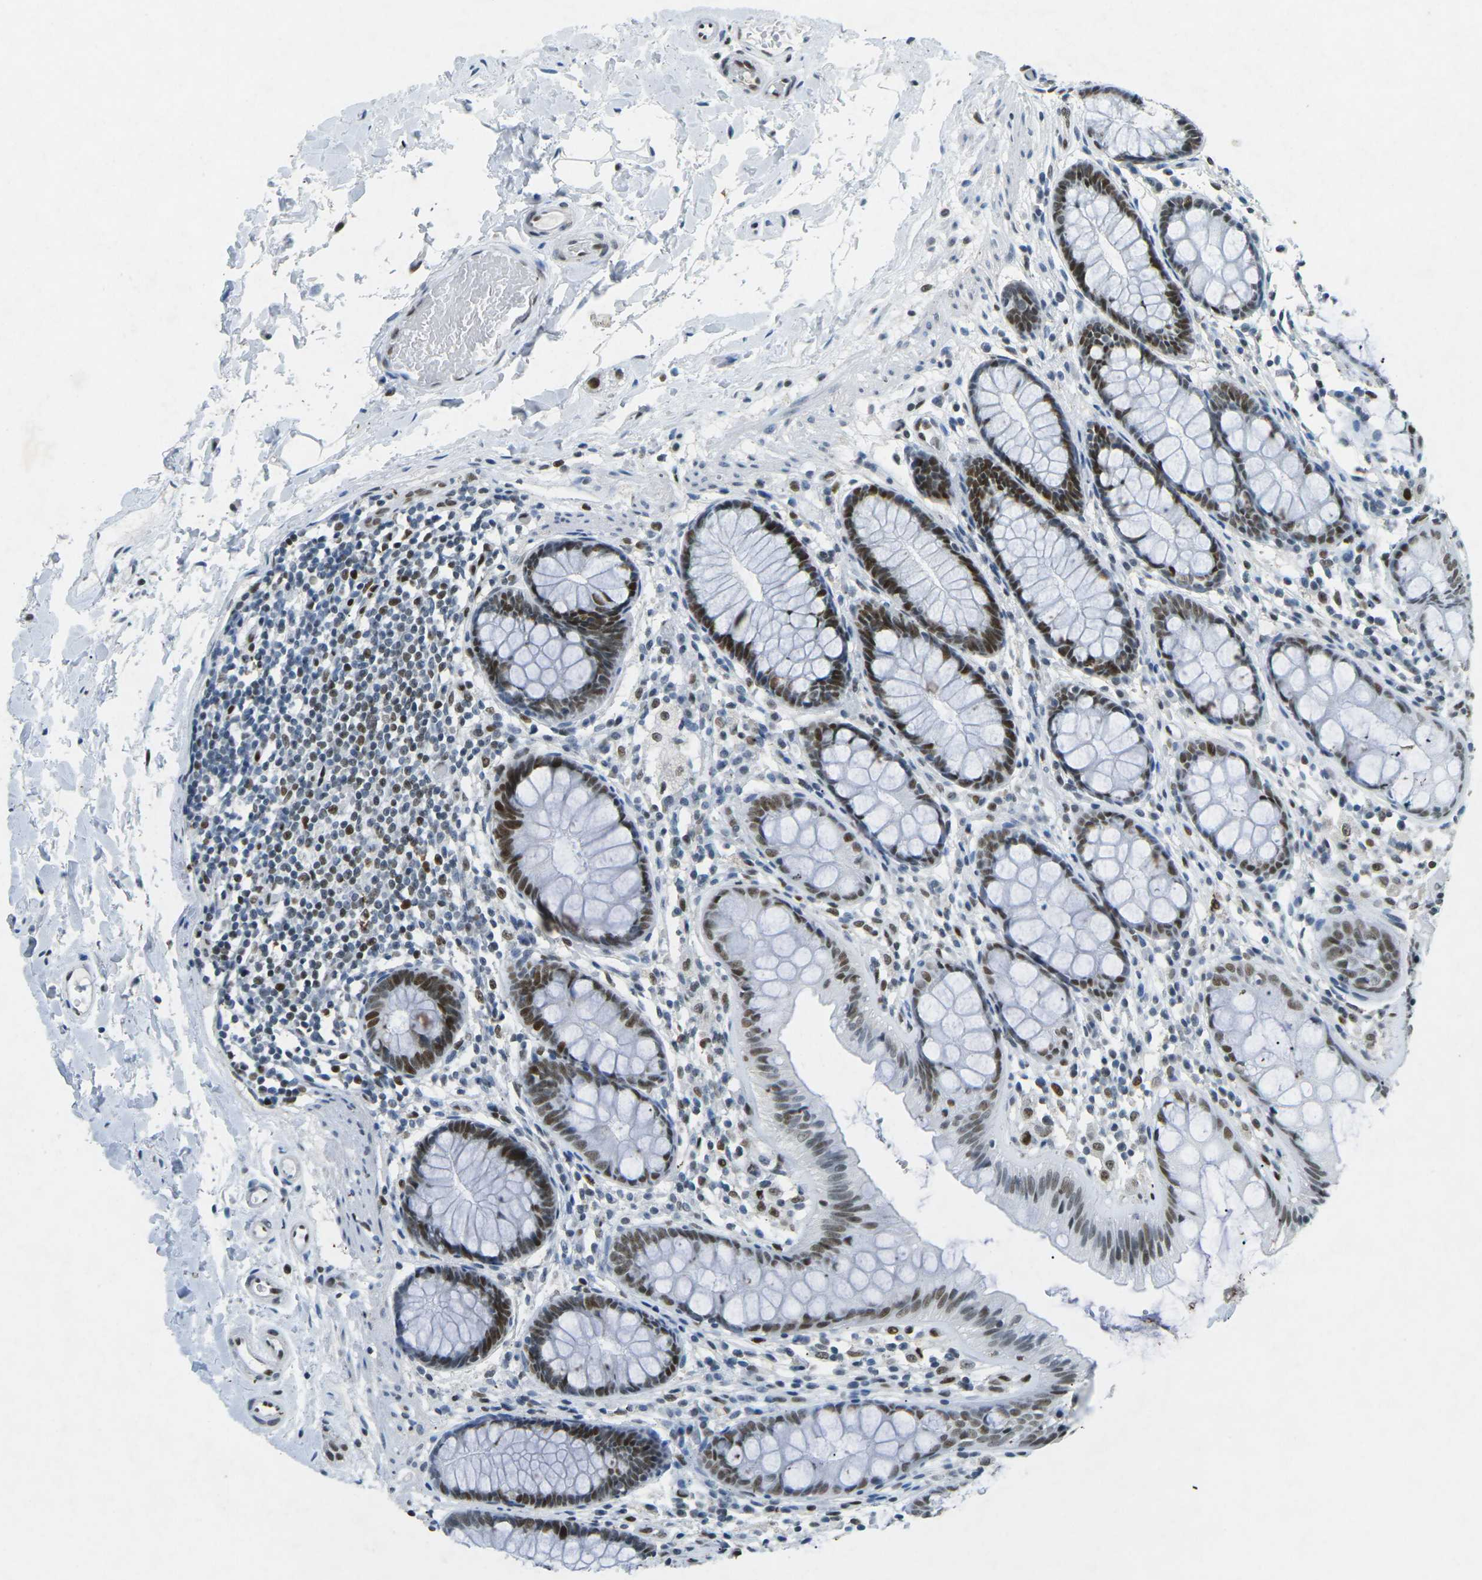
{"staining": {"intensity": "moderate", "quantity": "25%-75%", "location": "nuclear"}, "tissue": "colon", "cell_type": "Endothelial cells", "image_type": "normal", "snomed": [{"axis": "morphology", "description": "Normal tissue, NOS"}, {"axis": "topography", "description": "Colon"}], "caption": "Endothelial cells reveal moderate nuclear staining in approximately 25%-75% of cells in unremarkable colon.", "gene": "RB1", "patient": {"sex": "female", "age": 56}}